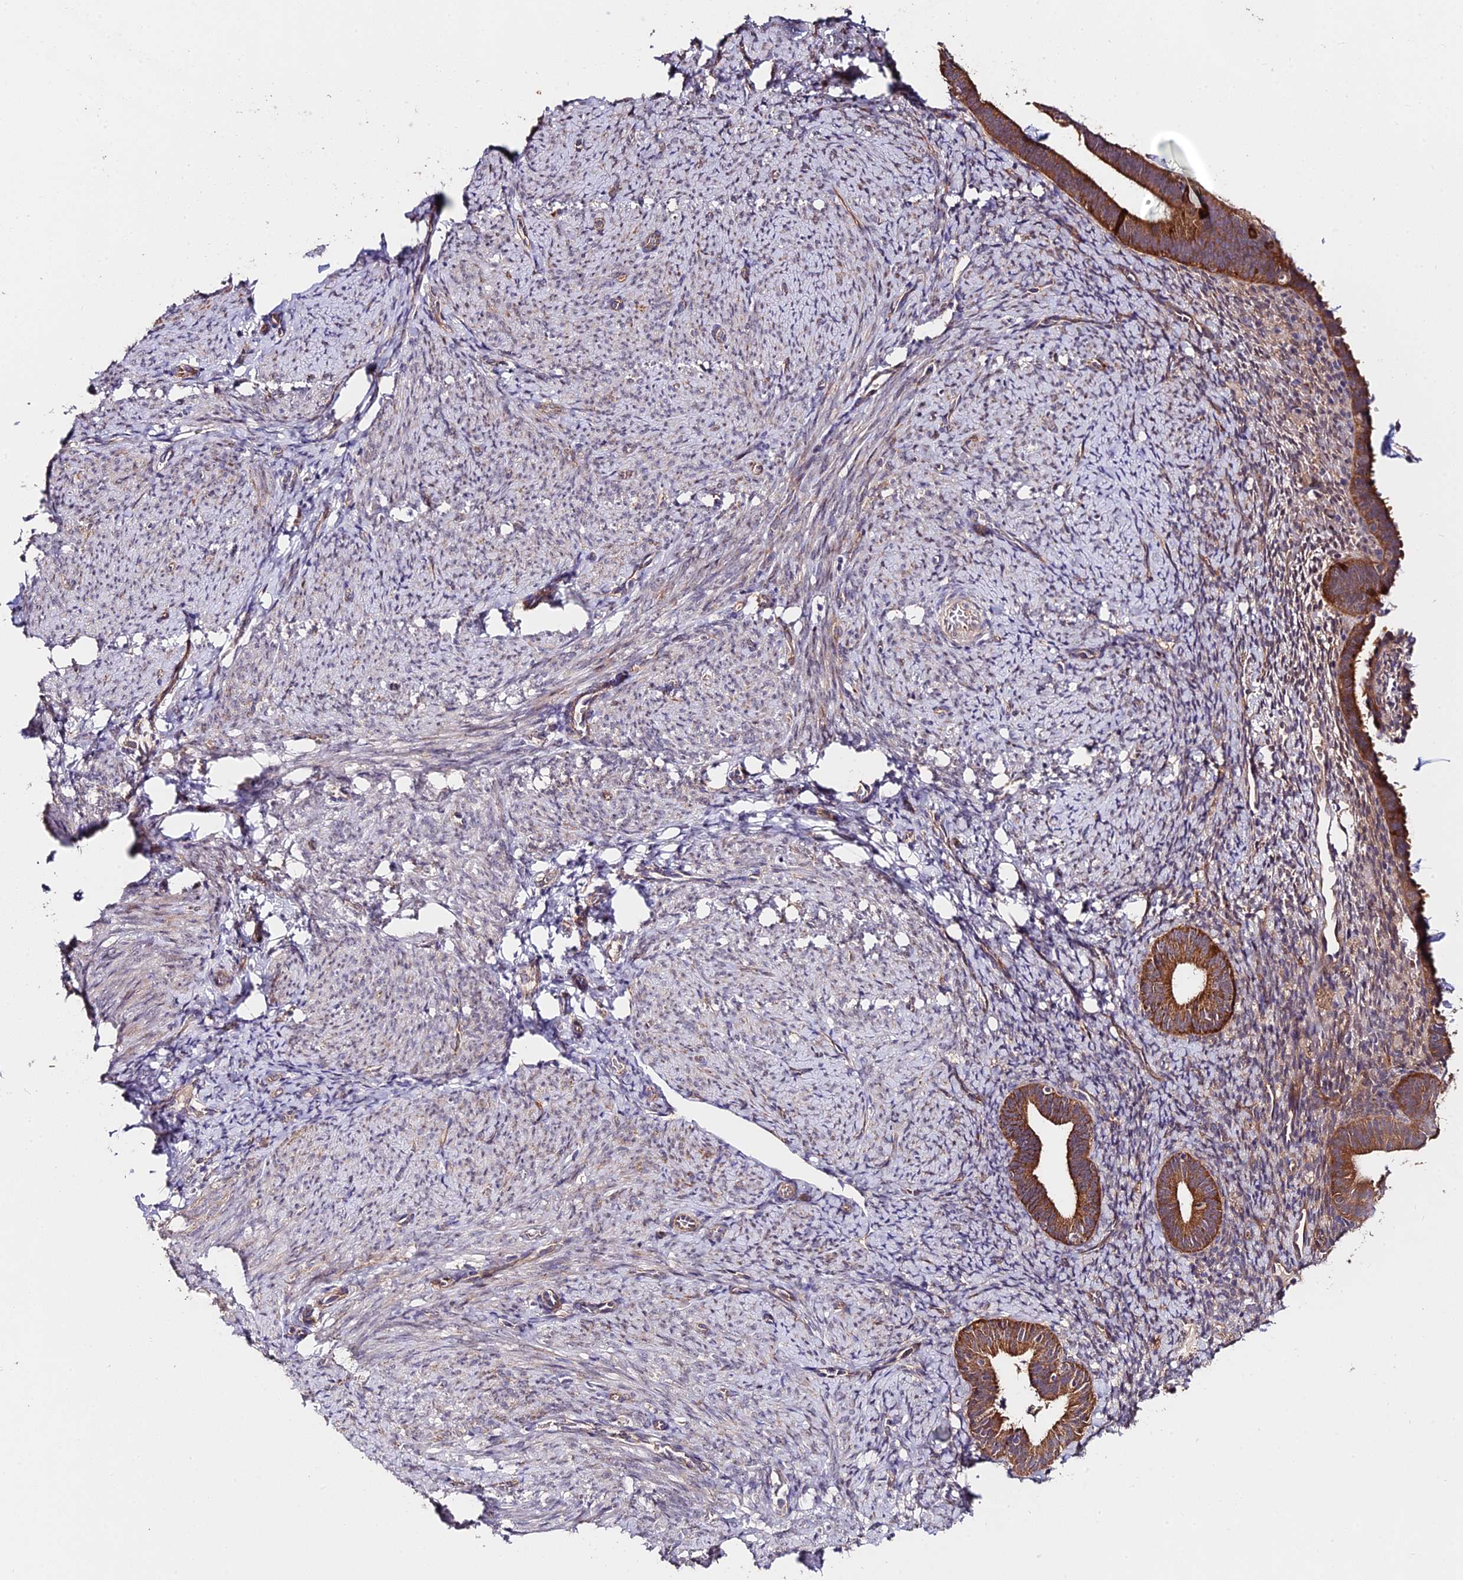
{"staining": {"intensity": "negative", "quantity": "none", "location": "none"}, "tissue": "endometrium", "cell_type": "Cells in endometrial stroma", "image_type": "normal", "snomed": [{"axis": "morphology", "description": "Normal tissue, NOS"}, {"axis": "topography", "description": "Endometrium"}], "caption": "DAB immunohistochemical staining of normal endometrium exhibits no significant expression in cells in endometrial stroma.", "gene": "C3orf20", "patient": {"sex": "female", "age": 65}}